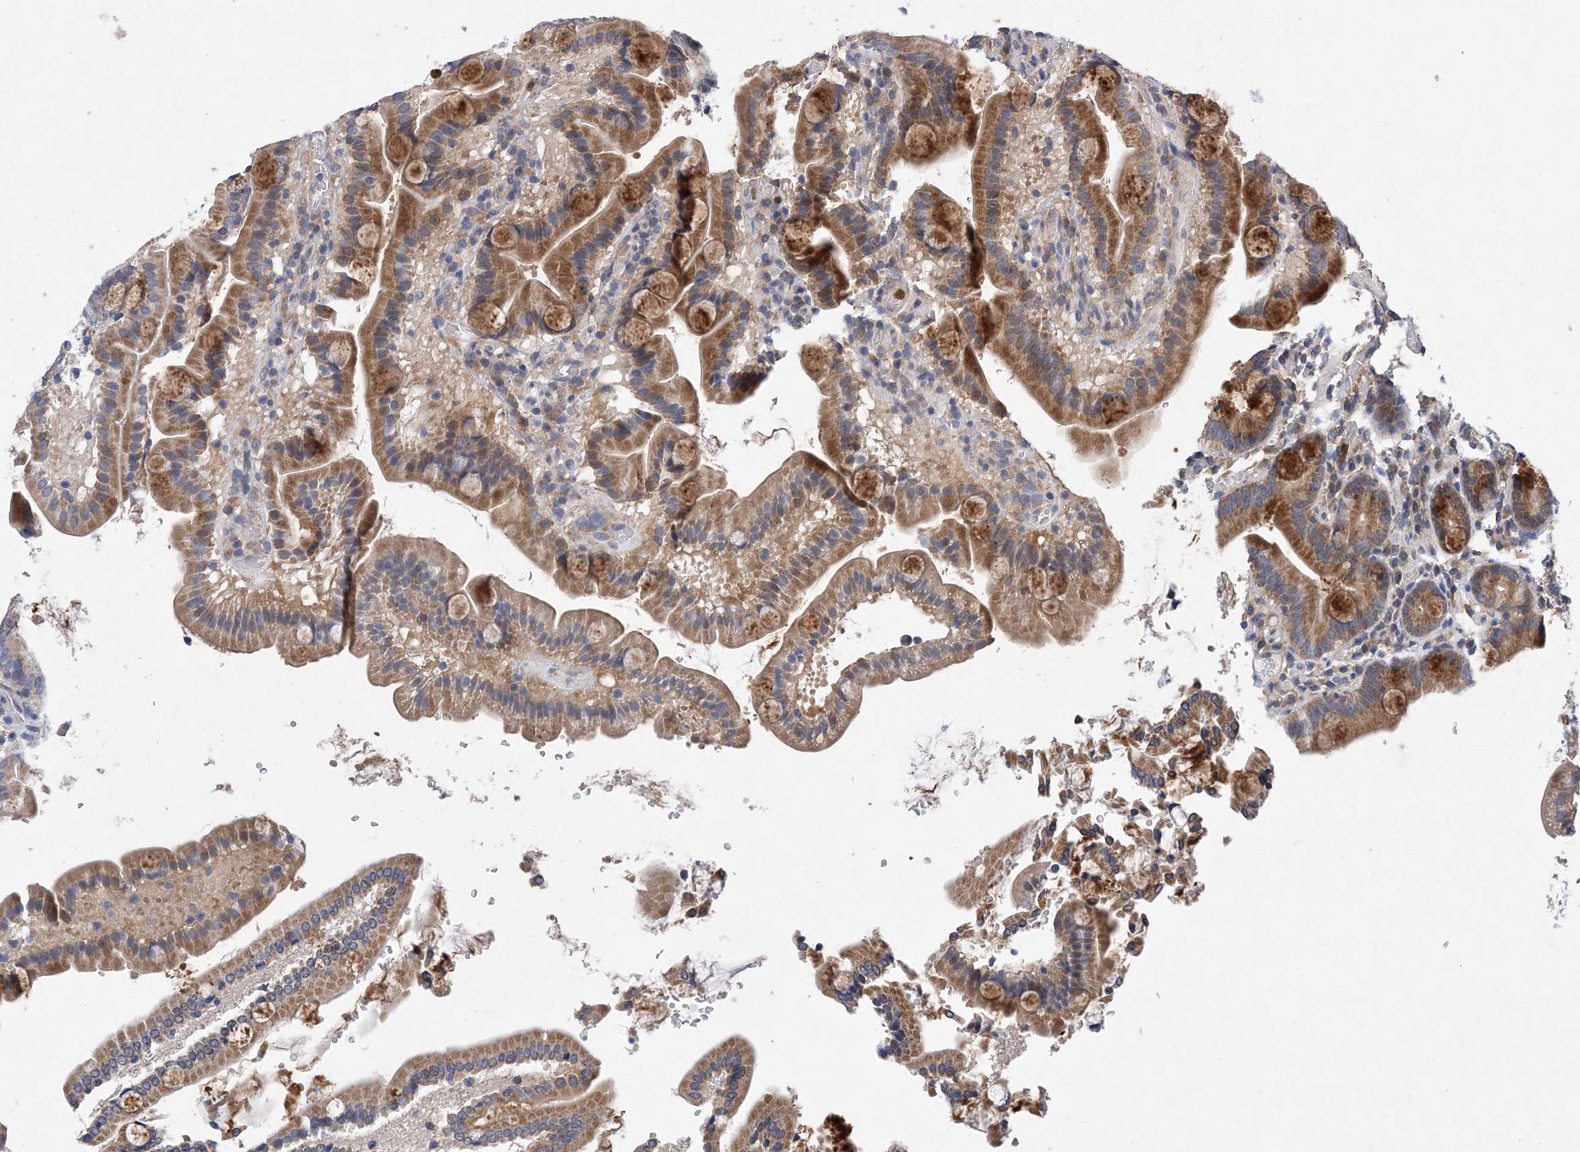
{"staining": {"intensity": "moderate", "quantity": ">75%", "location": "cytoplasmic/membranous"}, "tissue": "duodenum", "cell_type": "Glandular cells", "image_type": "normal", "snomed": [{"axis": "morphology", "description": "Normal tissue, NOS"}, {"axis": "topography", "description": "Duodenum"}], "caption": "Immunohistochemistry micrograph of unremarkable duodenum stained for a protein (brown), which displays medium levels of moderate cytoplasmic/membranous expression in approximately >75% of glandular cells.", "gene": "PROSER1", "patient": {"sex": "male", "age": 55}}